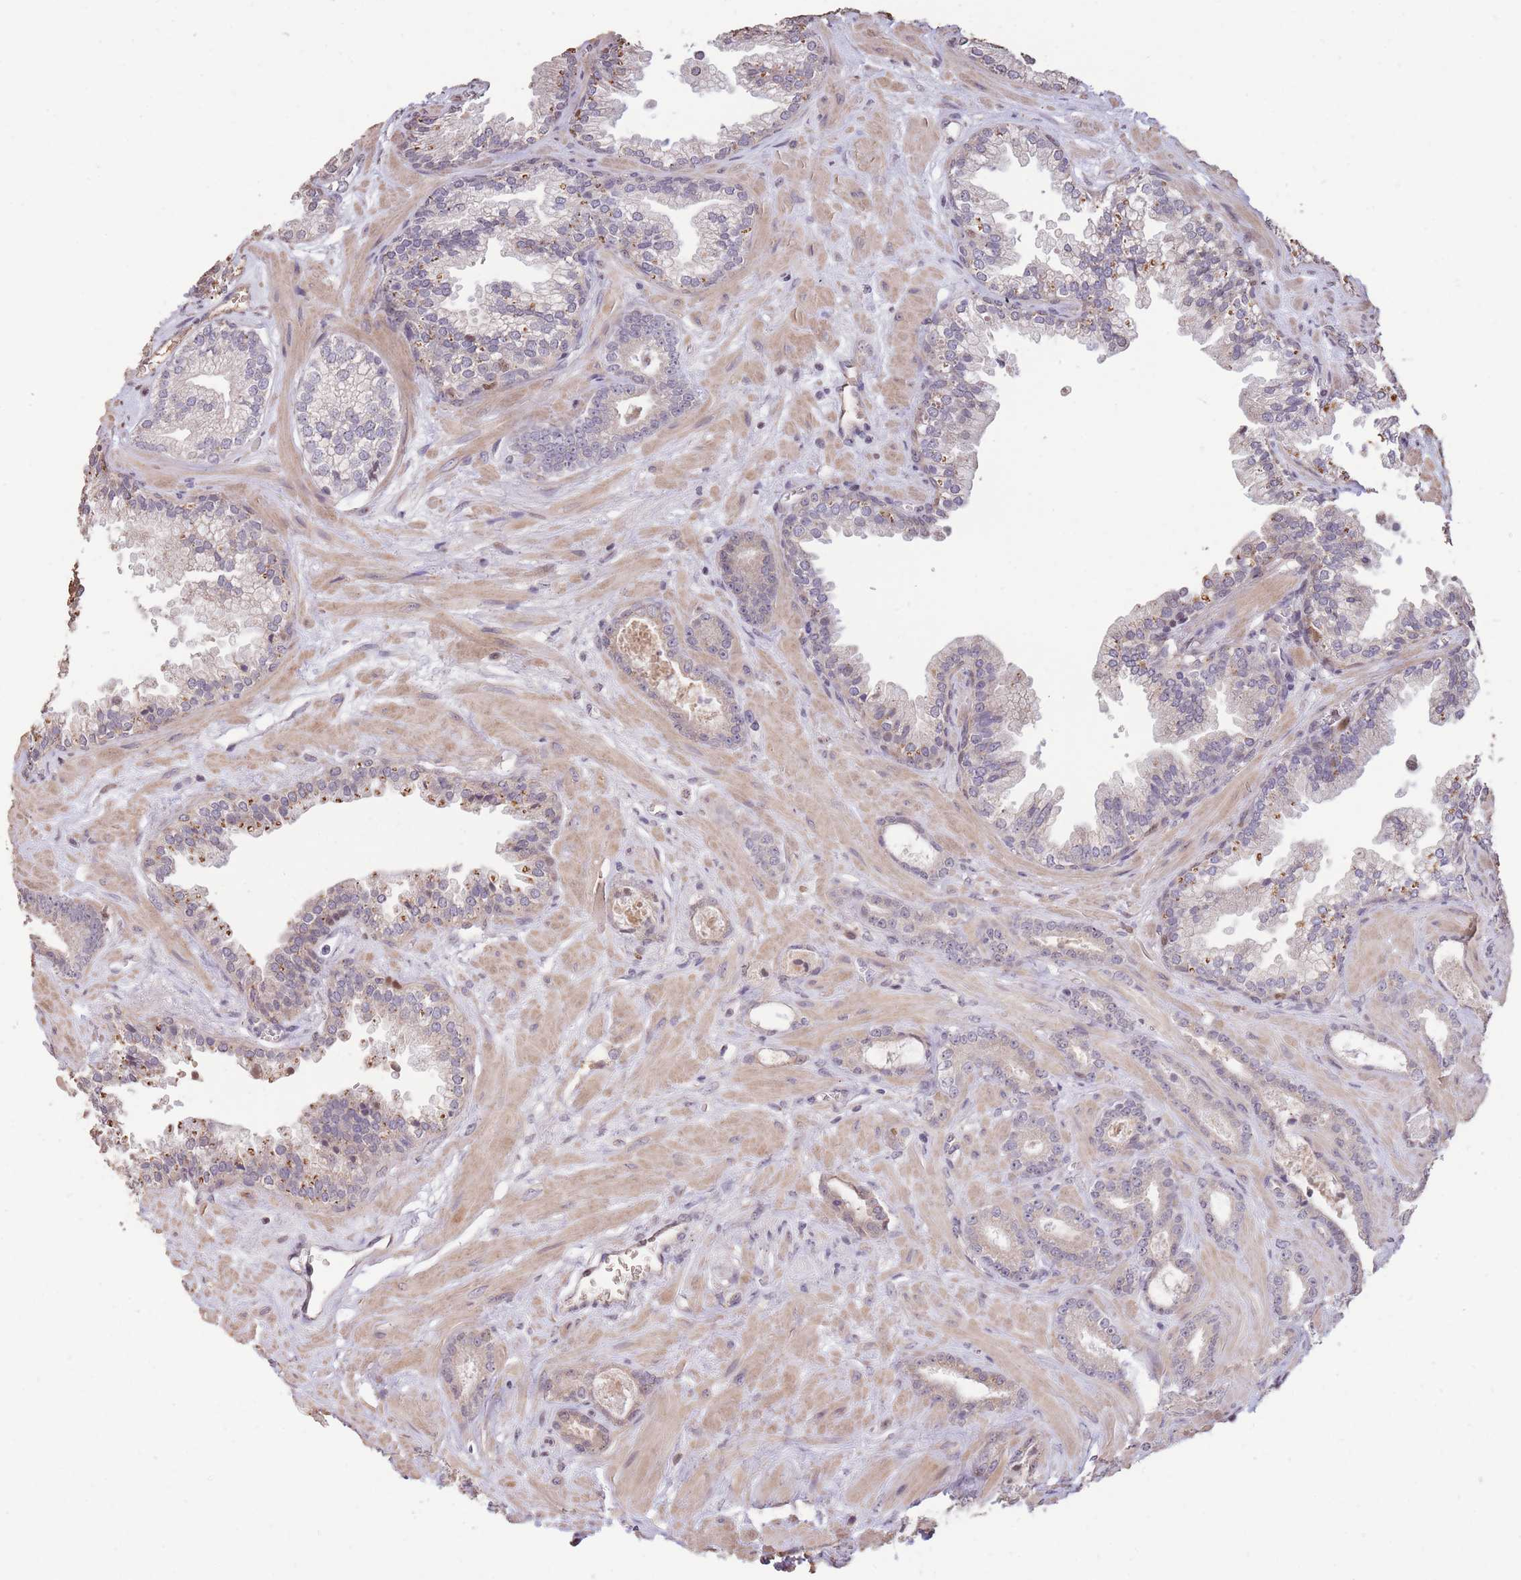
{"staining": {"intensity": "negative", "quantity": "none", "location": "none"}, "tissue": "prostate cancer", "cell_type": "Tumor cells", "image_type": "cancer", "snomed": [{"axis": "morphology", "description": "Adenocarcinoma, Low grade"}, {"axis": "topography", "description": "Prostate"}], "caption": "Adenocarcinoma (low-grade) (prostate) stained for a protein using immunohistochemistry (IHC) exhibits no positivity tumor cells.", "gene": "RGS14", "patient": {"sex": "male", "age": 60}}